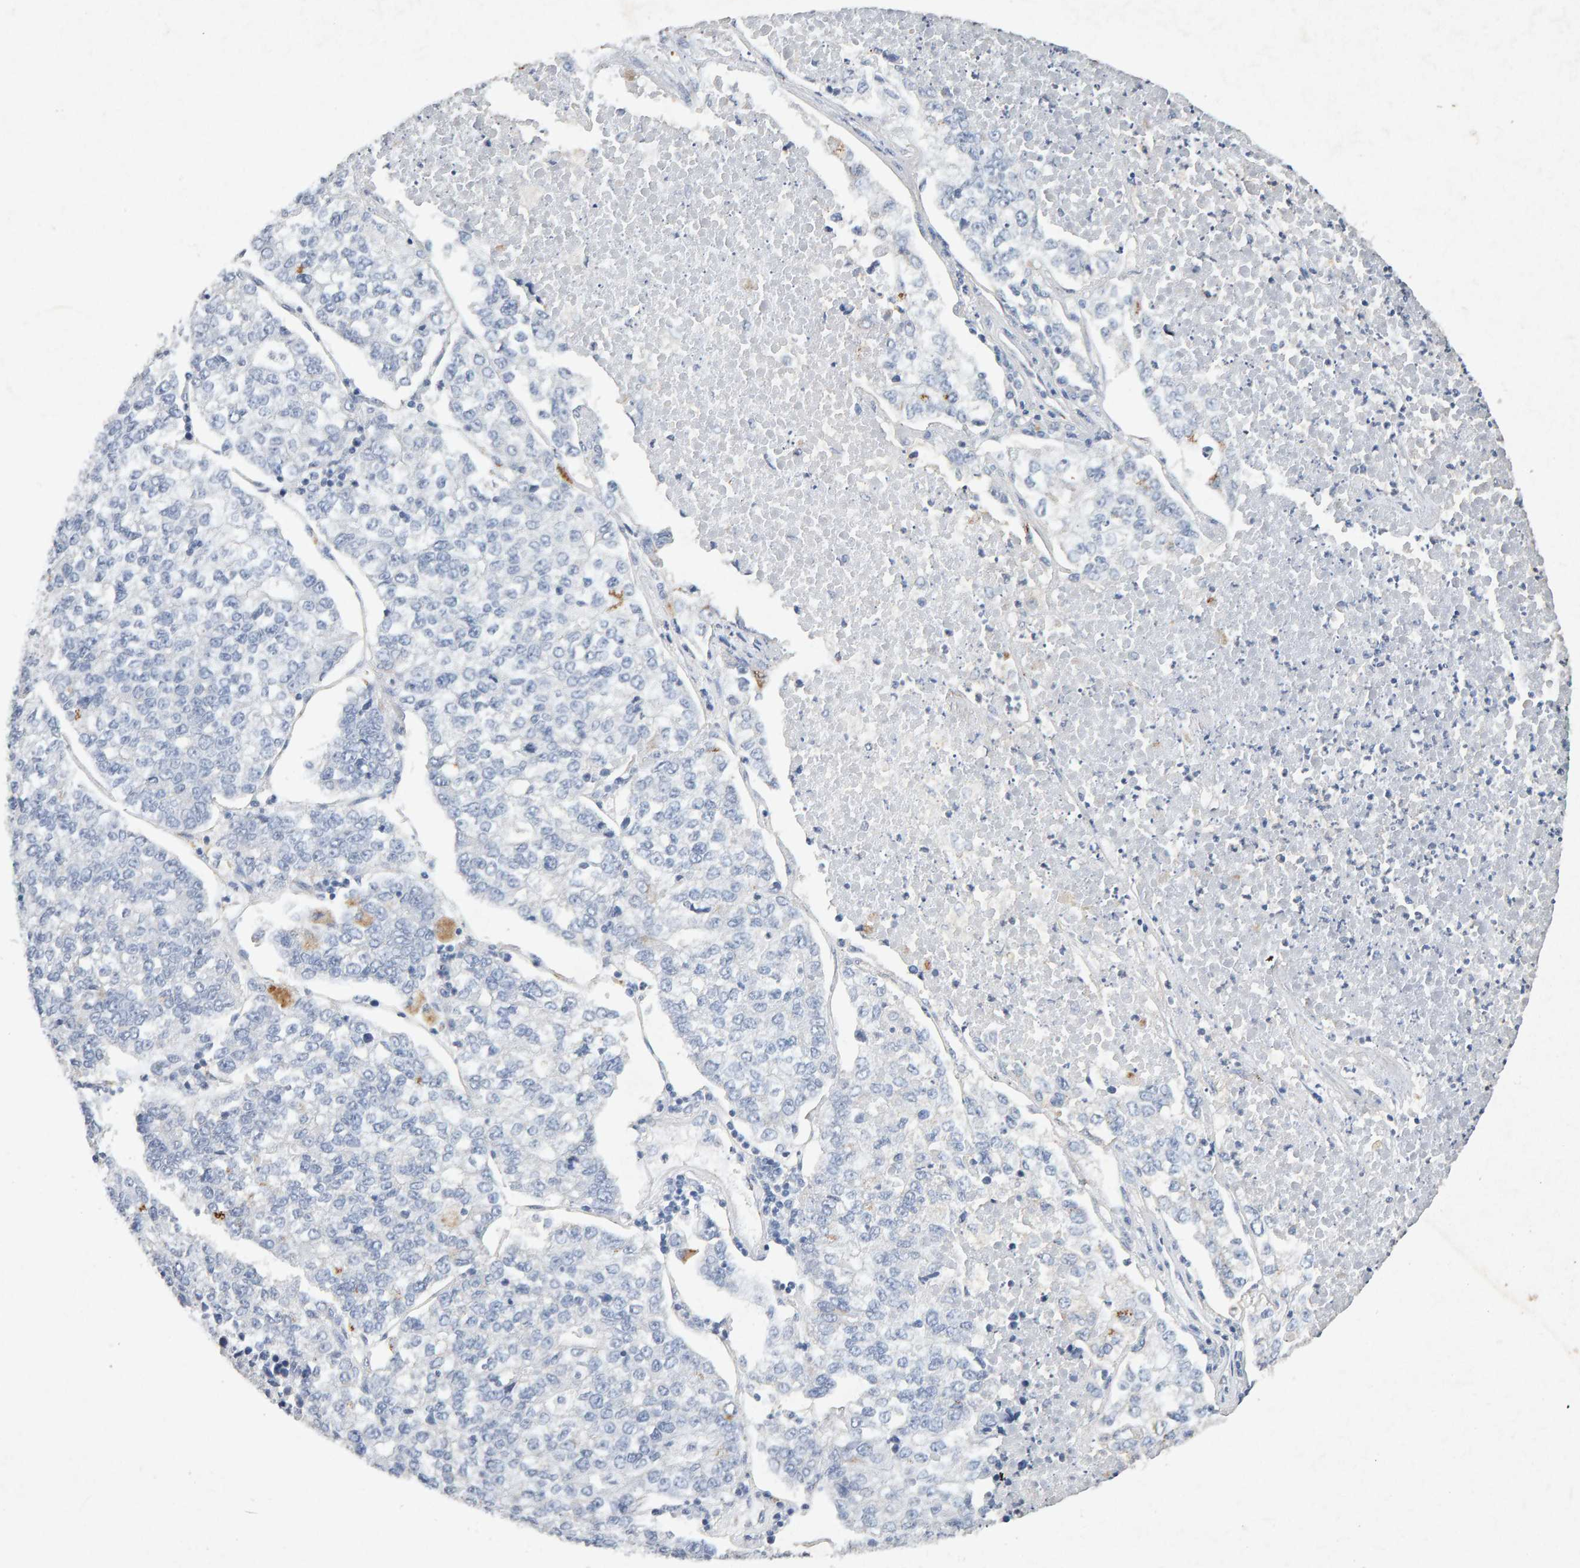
{"staining": {"intensity": "moderate", "quantity": "<25%", "location": "cytoplasmic/membranous"}, "tissue": "lung cancer", "cell_type": "Tumor cells", "image_type": "cancer", "snomed": [{"axis": "morphology", "description": "Adenocarcinoma, NOS"}, {"axis": "topography", "description": "Lung"}], "caption": "This image demonstrates immunohistochemistry (IHC) staining of lung cancer (adenocarcinoma), with low moderate cytoplasmic/membranous expression in about <25% of tumor cells.", "gene": "PTPRM", "patient": {"sex": "male", "age": 49}}